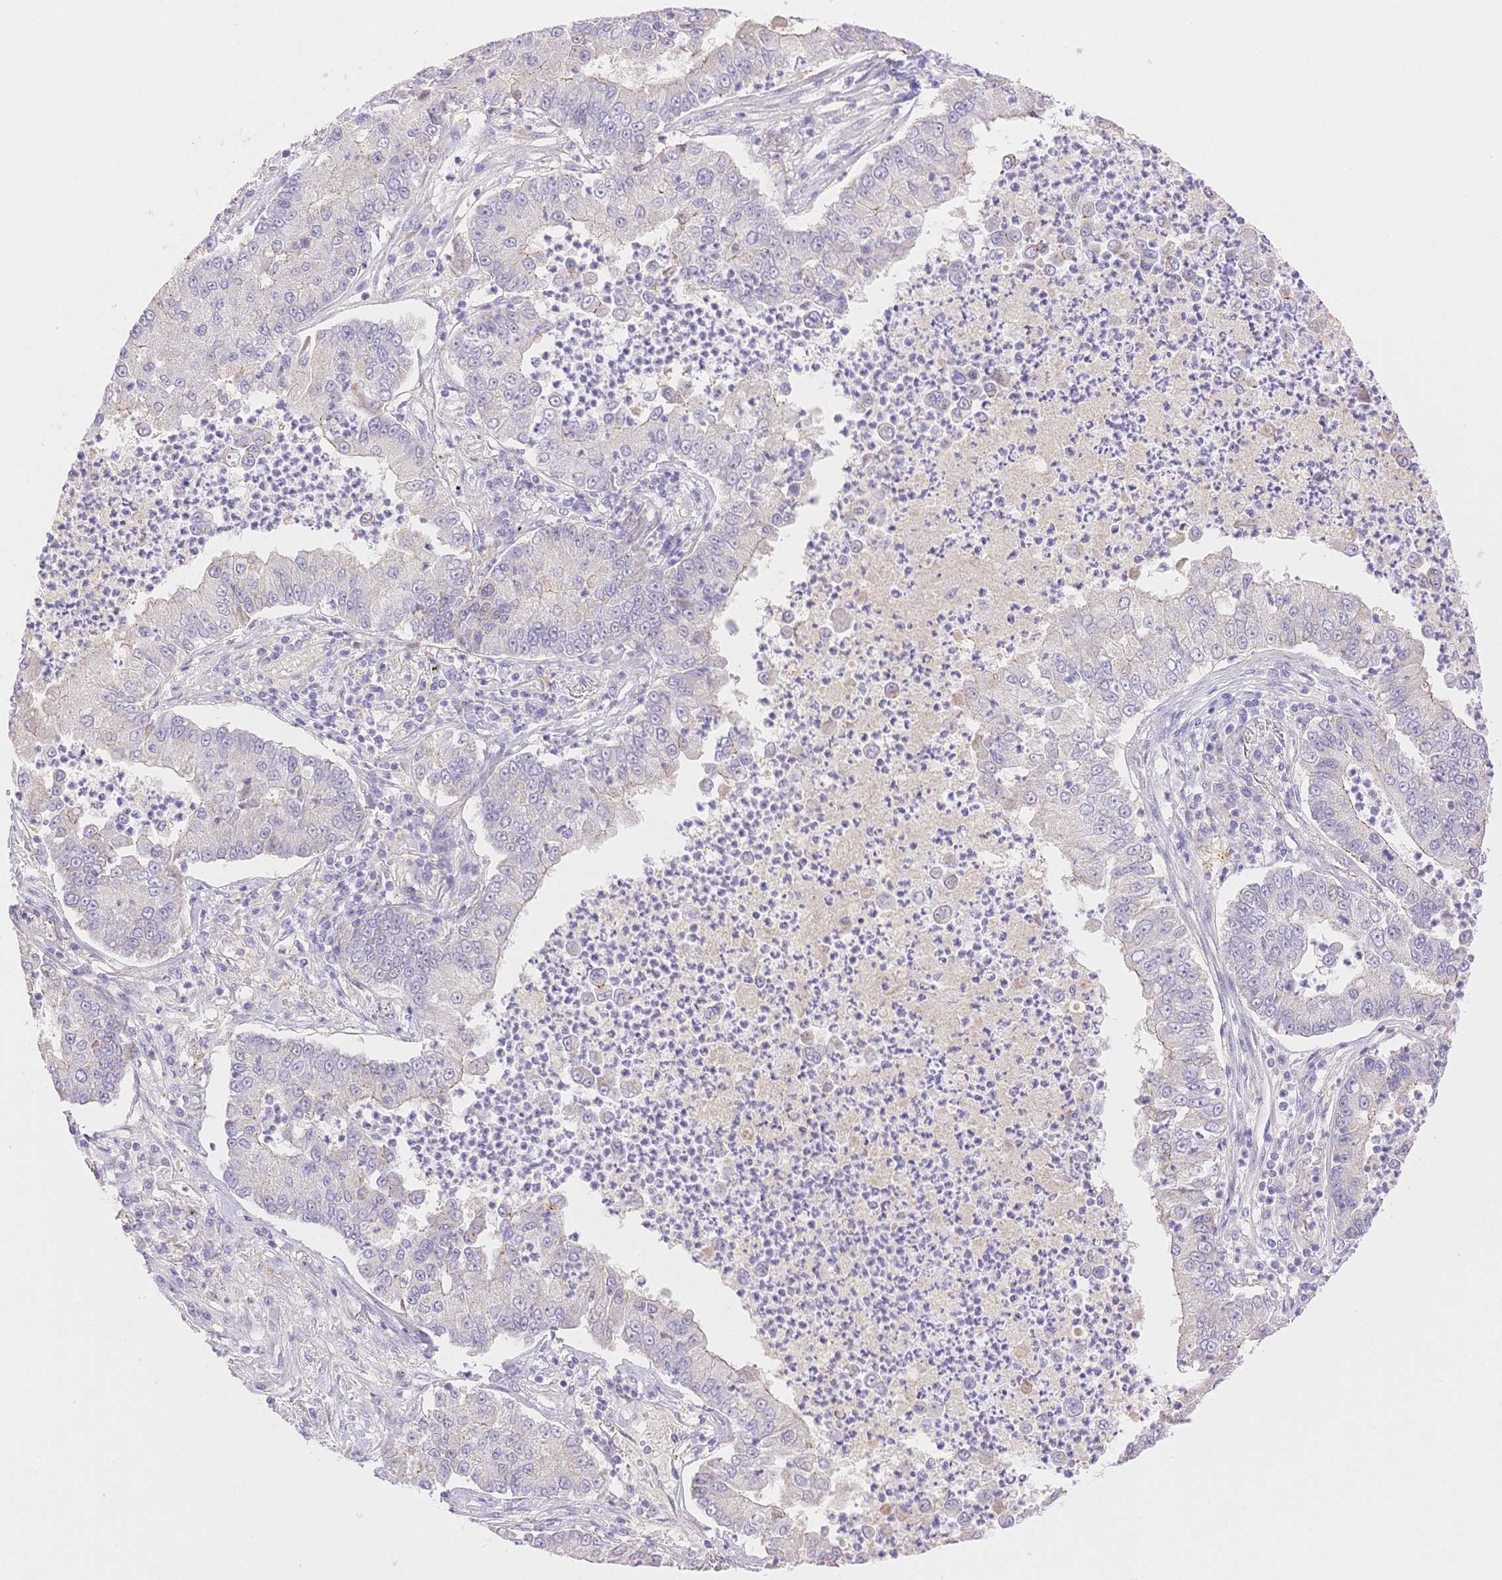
{"staining": {"intensity": "weak", "quantity": "<25%", "location": "cytoplasmic/membranous"}, "tissue": "lung cancer", "cell_type": "Tumor cells", "image_type": "cancer", "snomed": [{"axis": "morphology", "description": "Adenocarcinoma, NOS"}, {"axis": "topography", "description": "Lung"}], "caption": "The image exhibits no significant staining in tumor cells of lung adenocarcinoma.", "gene": "WDR54", "patient": {"sex": "female", "age": 57}}